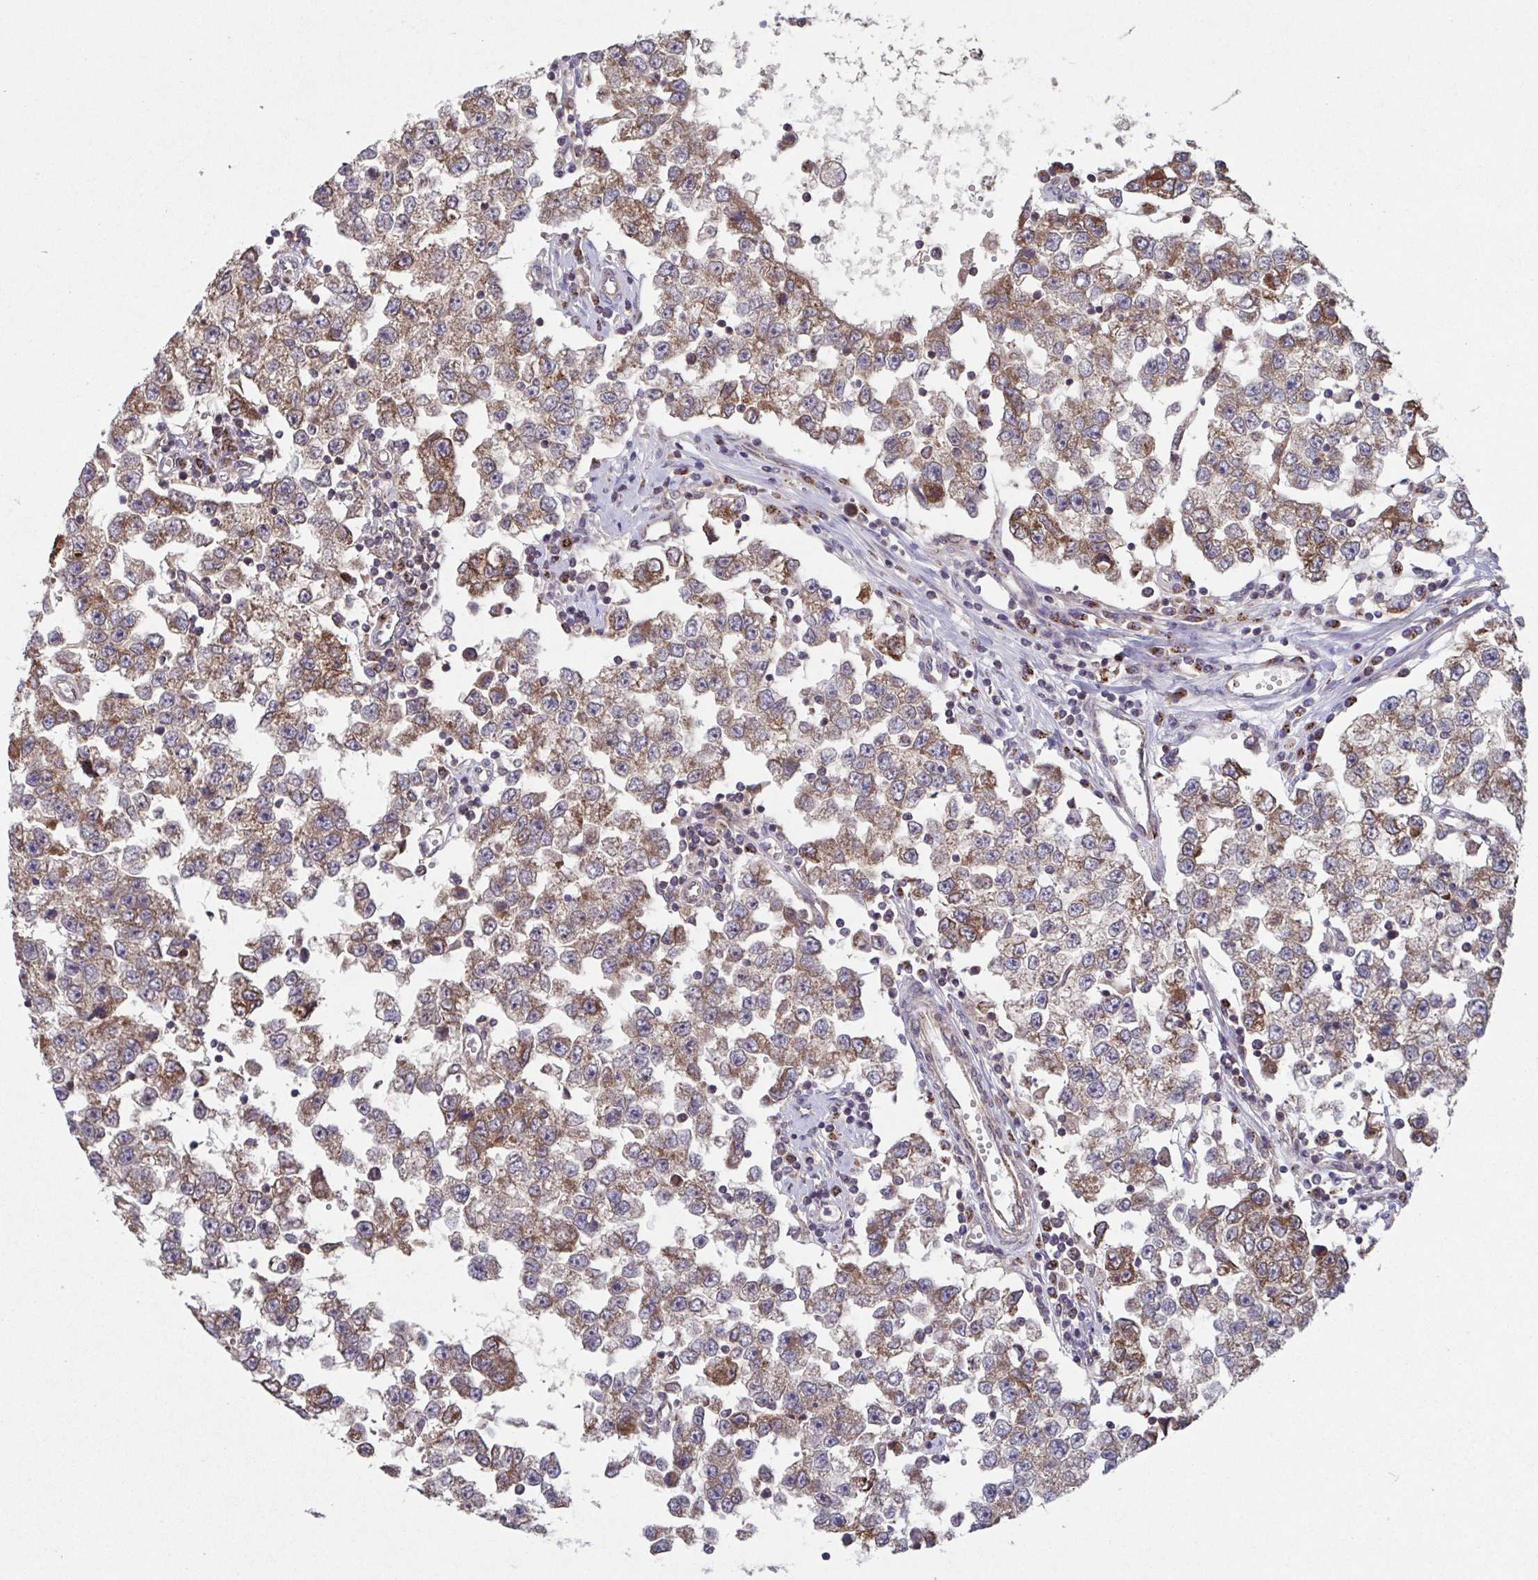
{"staining": {"intensity": "moderate", "quantity": ">75%", "location": "cytoplasmic/membranous"}, "tissue": "testis cancer", "cell_type": "Tumor cells", "image_type": "cancer", "snomed": [{"axis": "morphology", "description": "Seminoma, NOS"}, {"axis": "topography", "description": "Testis"}], "caption": "Immunohistochemical staining of testis cancer (seminoma) exhibits medium levels of moderate cytoplasmic/membranous positivity in approximately >75% of tumor cells.", "gene": "COPB1", "patient": {"sex": "male", "age": 34}}